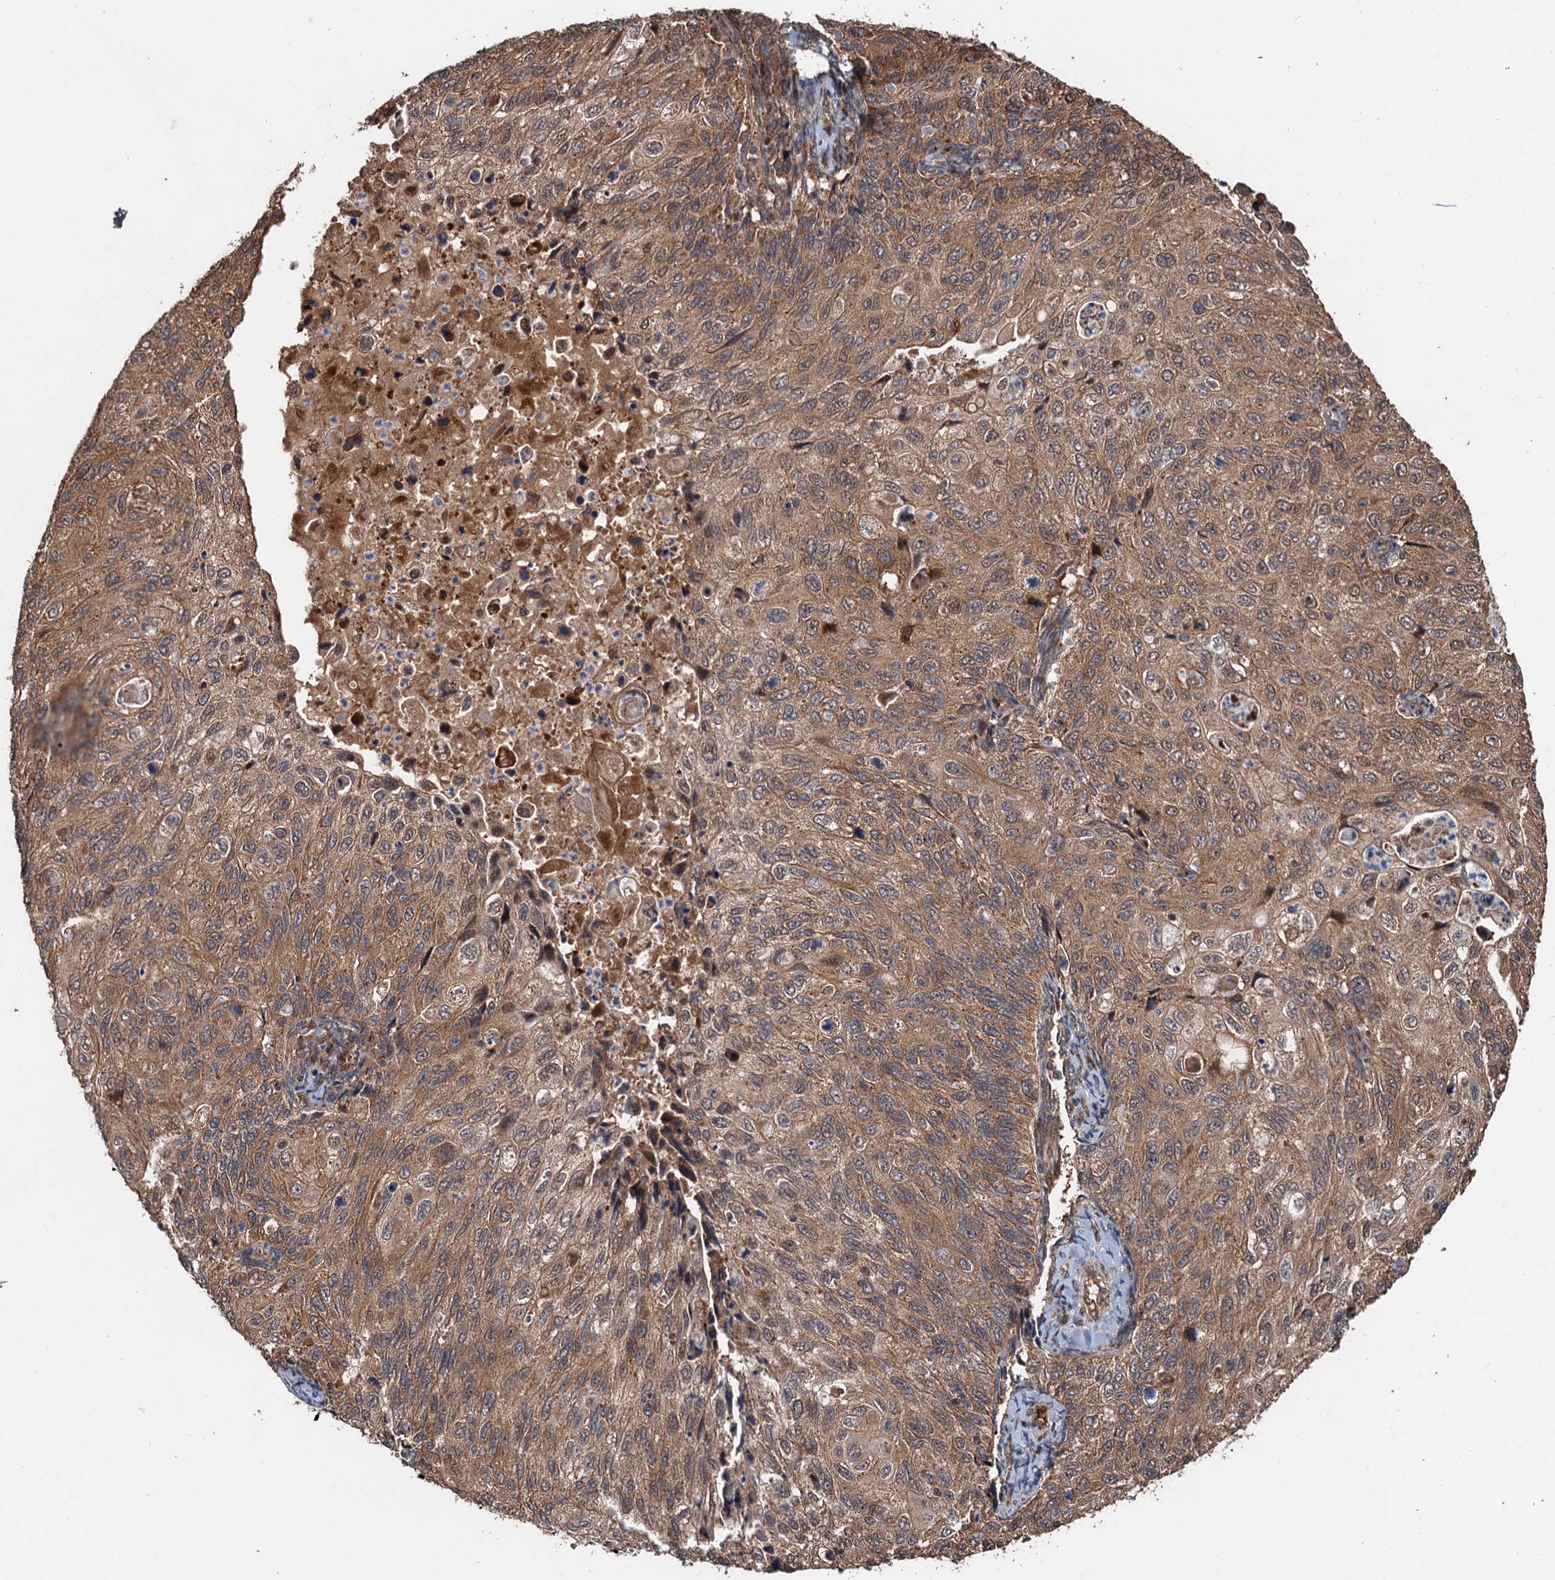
{"staining": {"intensity": "moderate", "quantity": ">75%", "location": "cytoplasmic/membranous"}, "tissue": "cervical cancer", "cell_type": "Tumor cells", "image_type": "cancer", "snomed": [{"axis": "morphology", "description": "Squamous cell carcinoma, NOS"}, {"axis": "topography", "description": "Cervix"}], "caption": "IHC staining of cervical squamous cell carcinoma, which shows medium levels of moderate cytoplasmic/membranous expression in about >75% of tumor cells indicating moderate cytoplasmic/membranous protein expression. The staining was performed using DAB (brown) for protein detection and nuclei were counterstained in hematoxylin (blue).", "gene": "DEXI", "patient": {"sex": "female", "age": 70}}